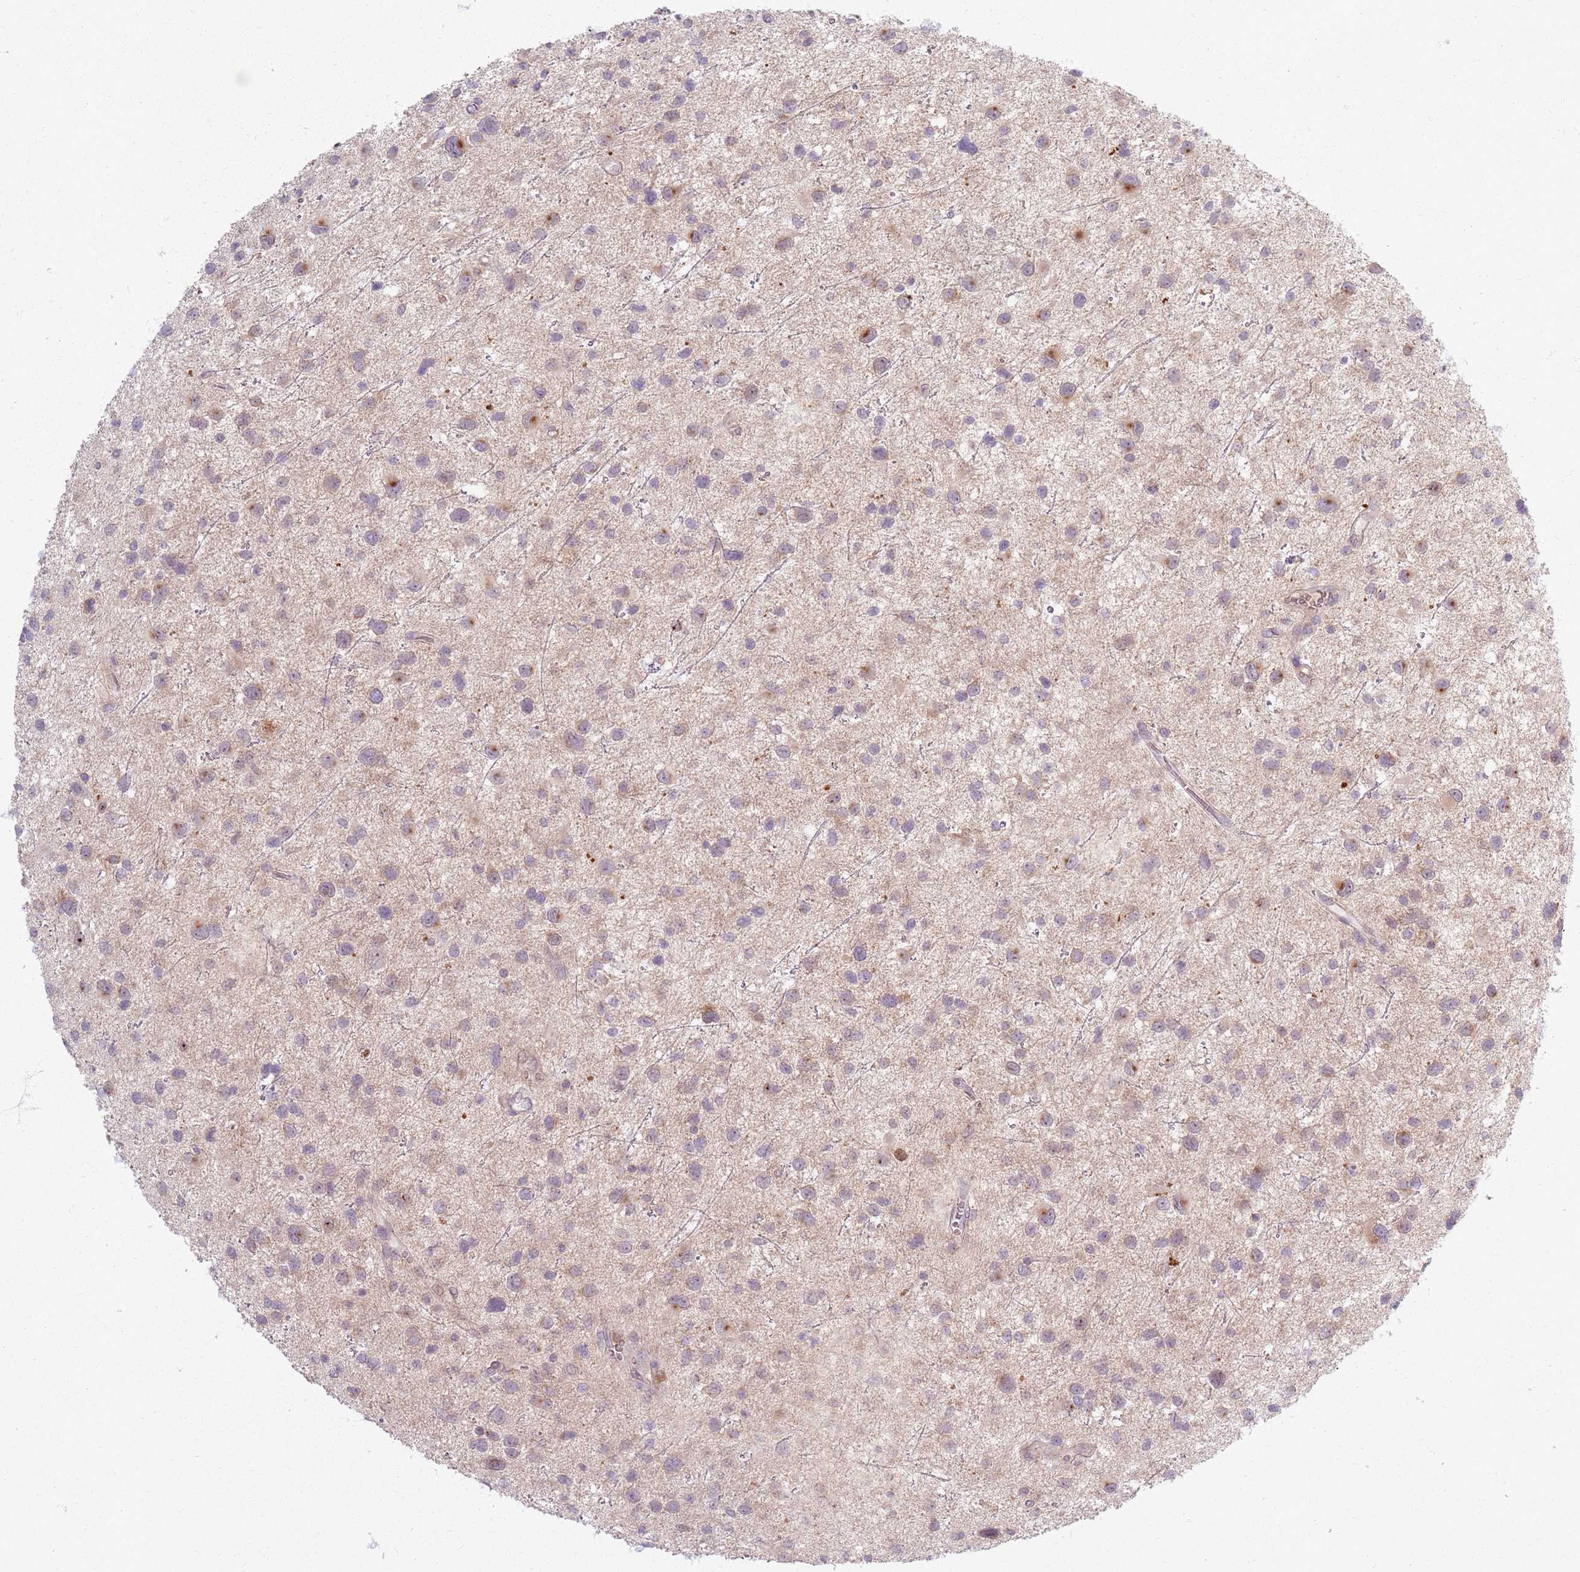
{"staining": {"intensity": "moderate", "quantity": "<25%", "location": "cytoplasmic/membranous"}, "tissue": "glioma", "cell_type": "Tumor cells", "image_type": "cancer", "snomed": [{"axis": "morphology", "description": "Glioma, malignant, Low grade"}, {"axis": "topography", "description": "Brain"}], "caption": "Protein staining of glioma tissue reveals moderate cytoplasmic/membranous staining in about <25% of tumor cells.", "gene": "ZDHHC2", "patient": {"sex": "female", "age": 32}}